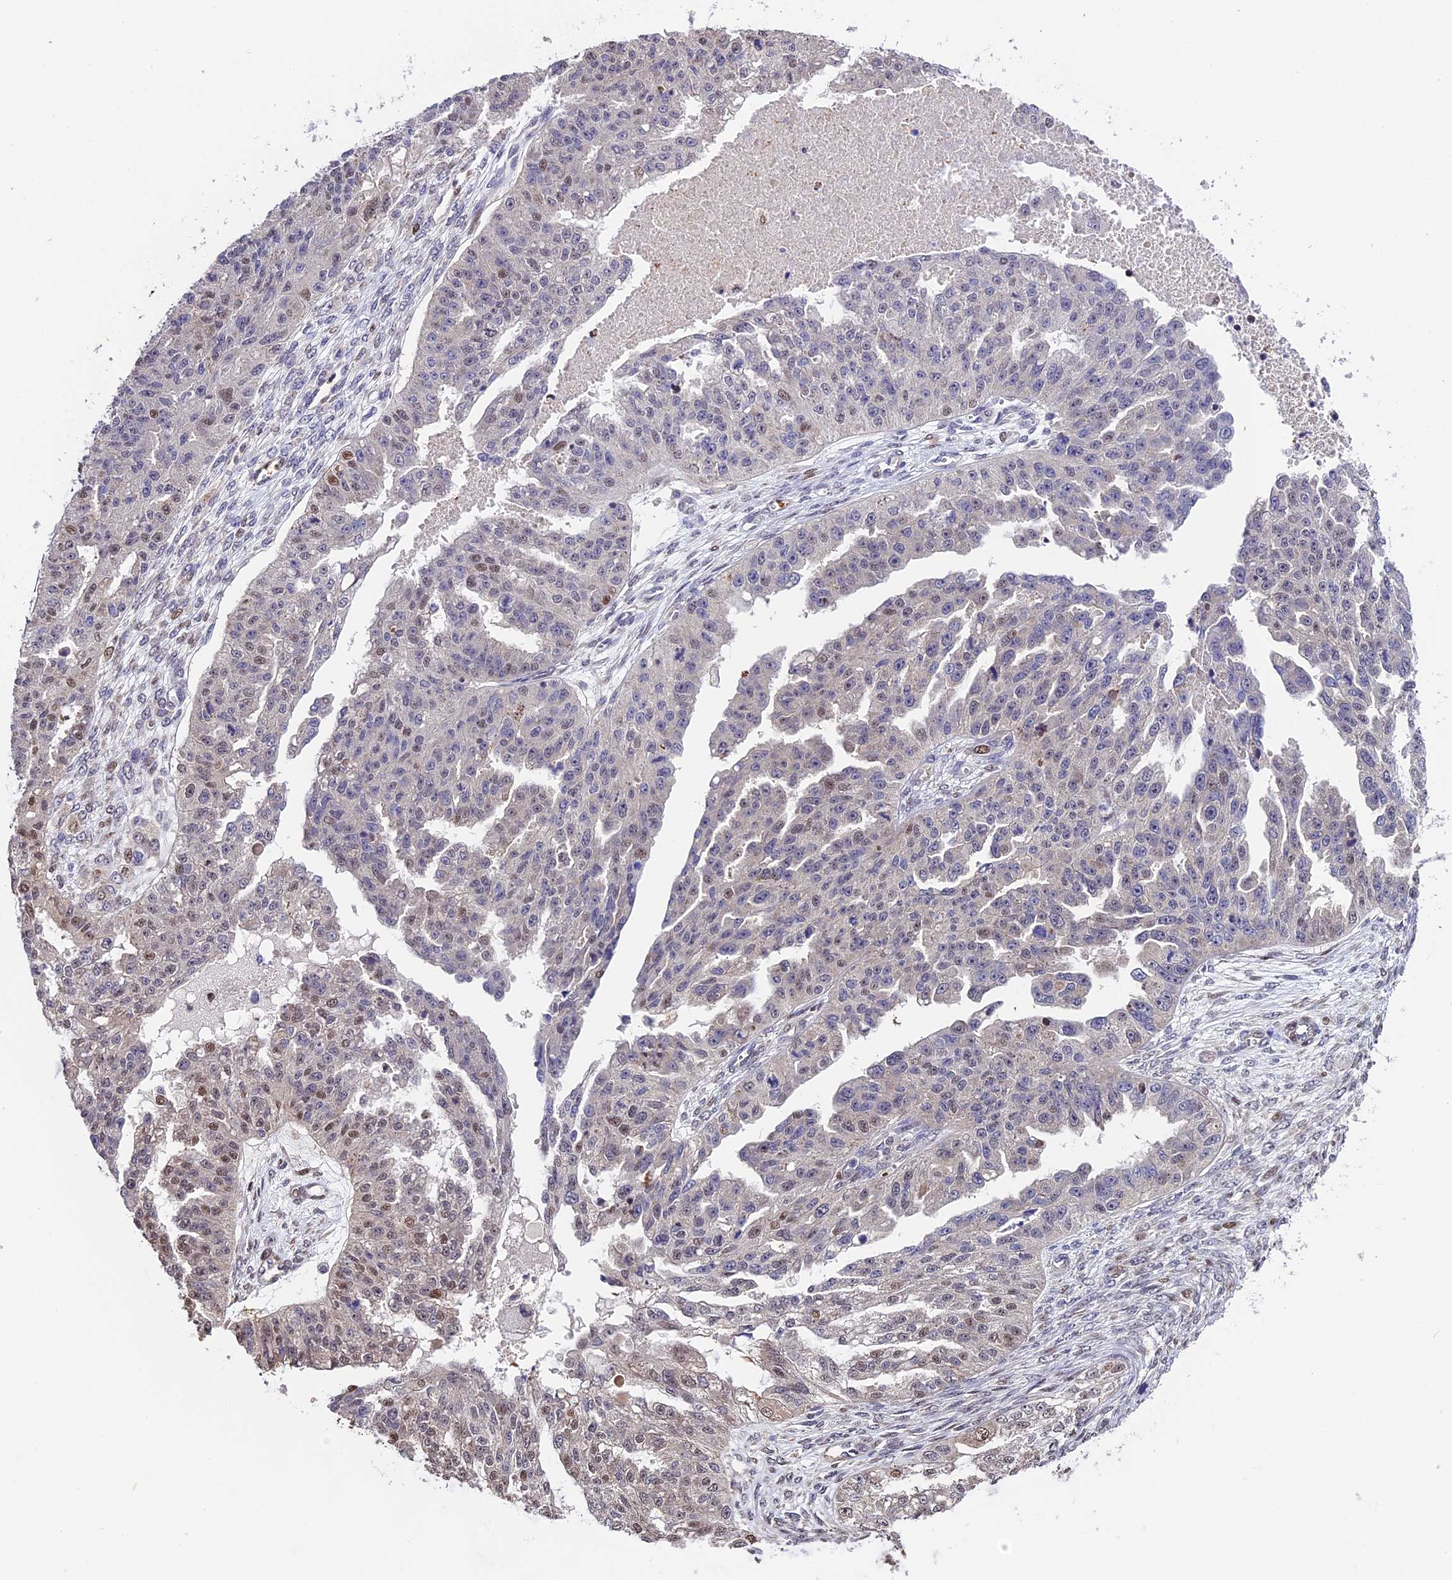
{"staining": {"intensity": "weak", "quantity": "<25%", "location": "nuclear"}, "tissue": "ovarian cancer", "cell_type": "Tumor cells", "image_type": "cancer", "snomed": [{"axis": "morphology", "description": "Cystadenocarcinoma, serous, NOS"}, {"axis": "topography", "description": "Ovary"}], "caption": "This image is of ovarian serous cystadenocarcinoma stained with immunohistochemistry (IHC) to label a protein in brown with the nuclei are counter-stained blue. There is no staining in tumor cells.", "gene": "HERPUD1", "patient": {"sex": "female", "age": 58}}